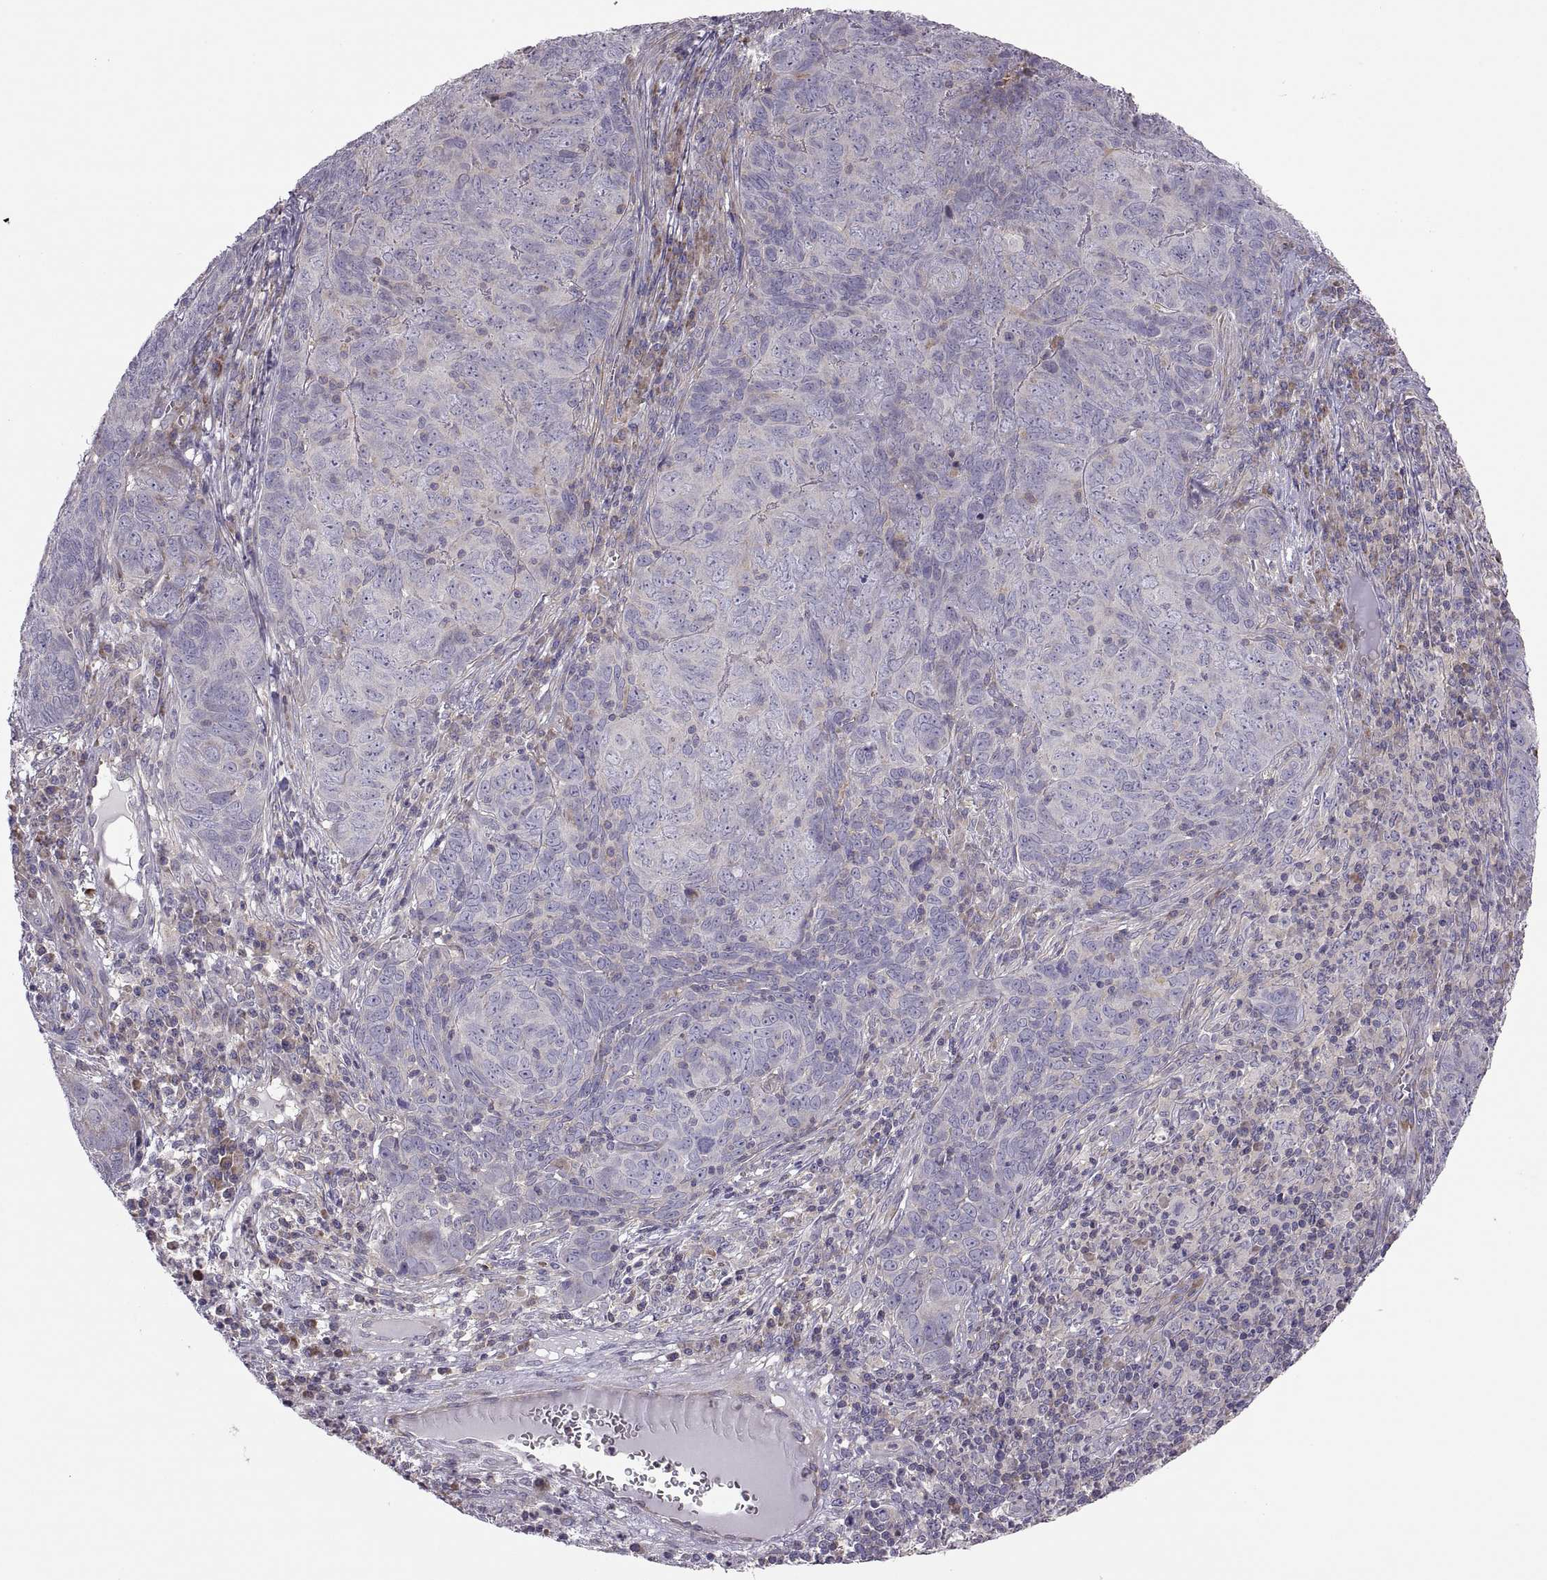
{"staining": {"intensity": "weak", "quantity": "<25%", "location": "cytoplasmic/membranous"}, "tissue": "skin cancer", "cell_type": "Tumor cells", "image_type": "cancer", "snomed": [{"axis": "morphology", "description": "Squamous cell carcinoma, NOS"}, {"axis": "topography", "description": "Skin"}, {"axis": "topography", "description": "Anal"}], "caption": "DAB (3,3'-diaminobenzidine) immunohistochemical staining of human skin cancer (squamous cell carcinoma) exhibits no significant expression in tumor cells.", "gene": "SPATA32", "patient": {"sex": "female", "age": 51}}